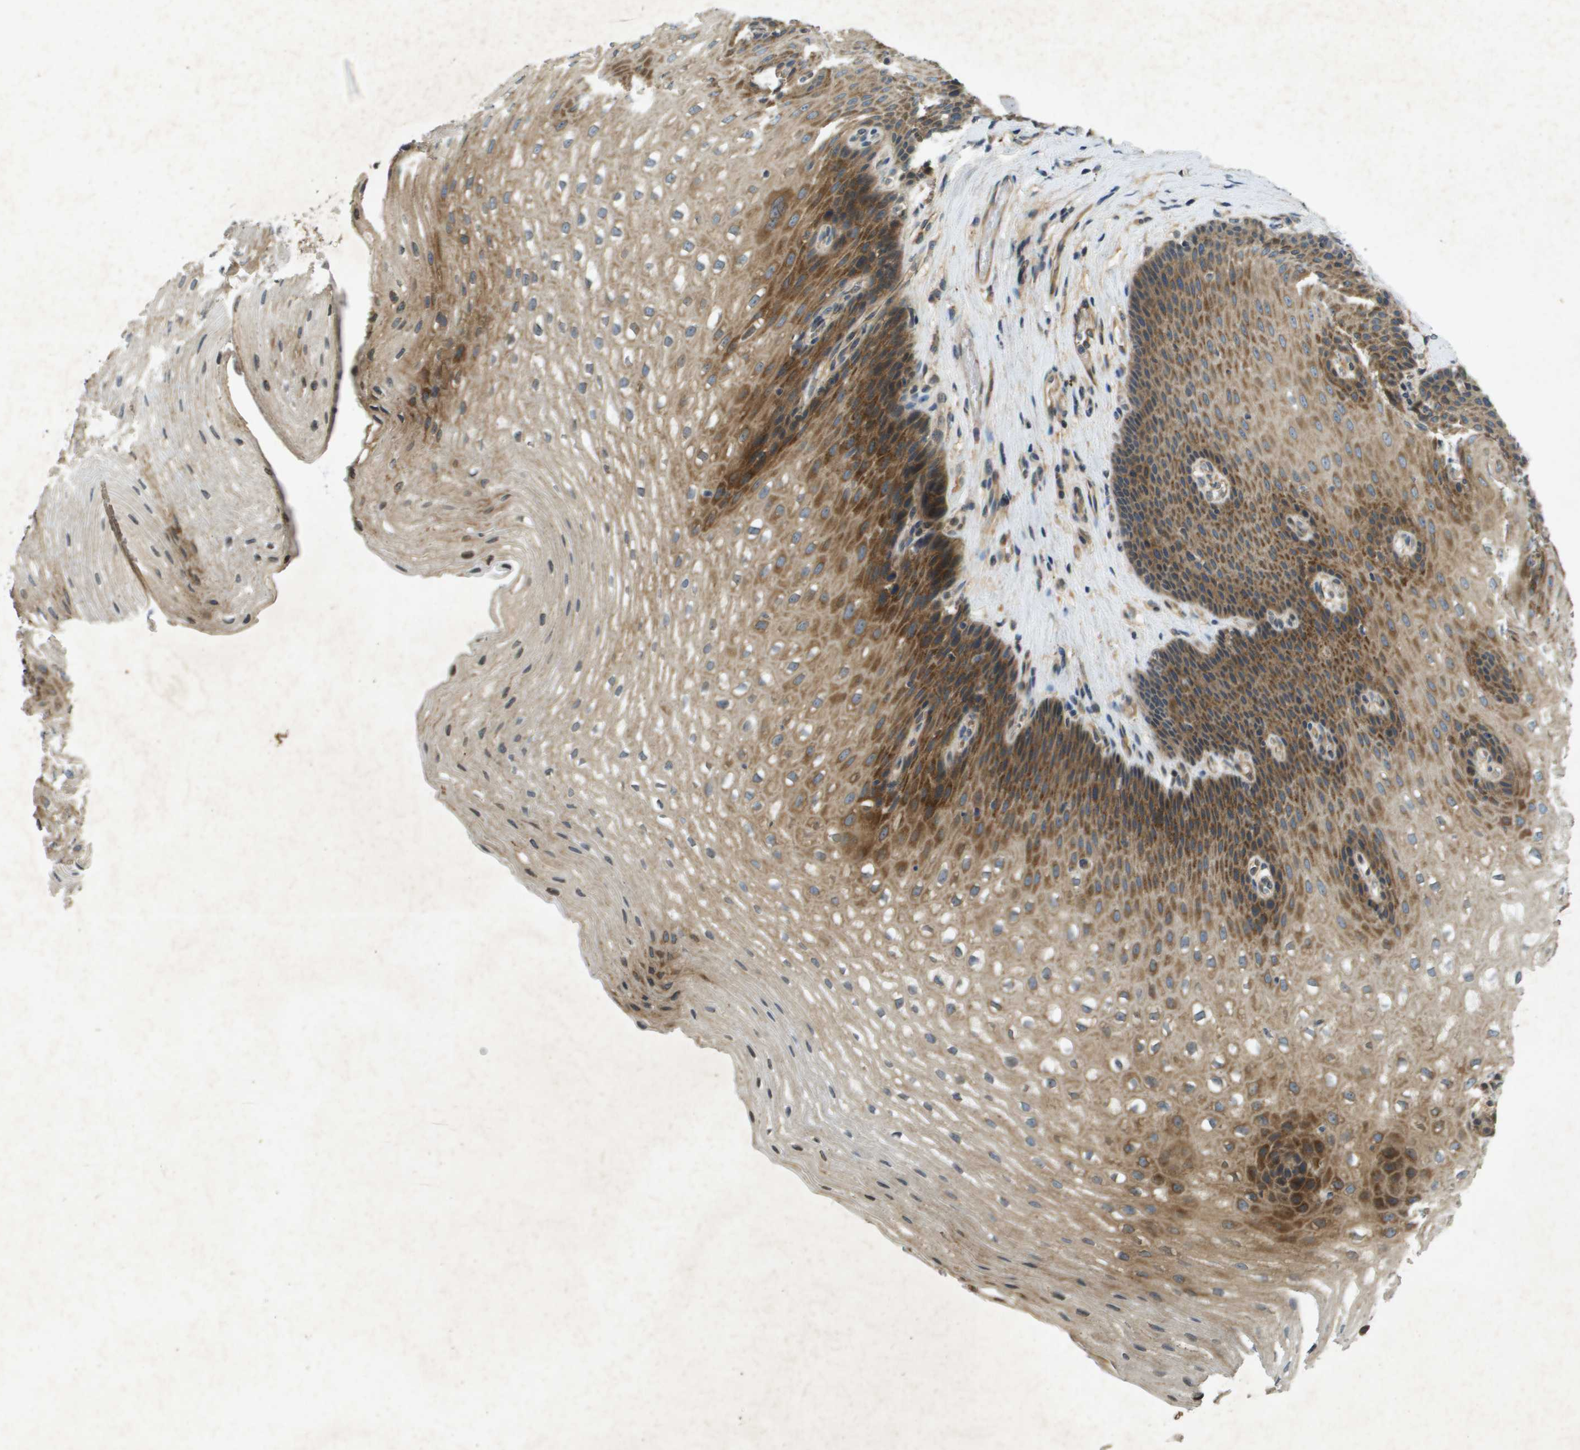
{"staining": {"intensity": "moderate", "quantity": ">75%", "location": "cytoplasmic/membranous"}, "tissue": "esophagus", "cell_type": "Squamous epithelial cells", "image_type": "normal", "snomed": [{"axis": "morphology", "description": "Normal tissue, NOS"}, {"axis": "topography", "description": "Esophagus"}], "caption": "DAB immunohistochemical staining of normal esophagus shows moderate cytoplasmic/membranous protein staining in approximately >75% of squamous epithelial cells. (Brightfield microscopy of DAB IHC at high magnification).", "gene": "PGAP3", "patient": {"sex": "male", "age": 48}}